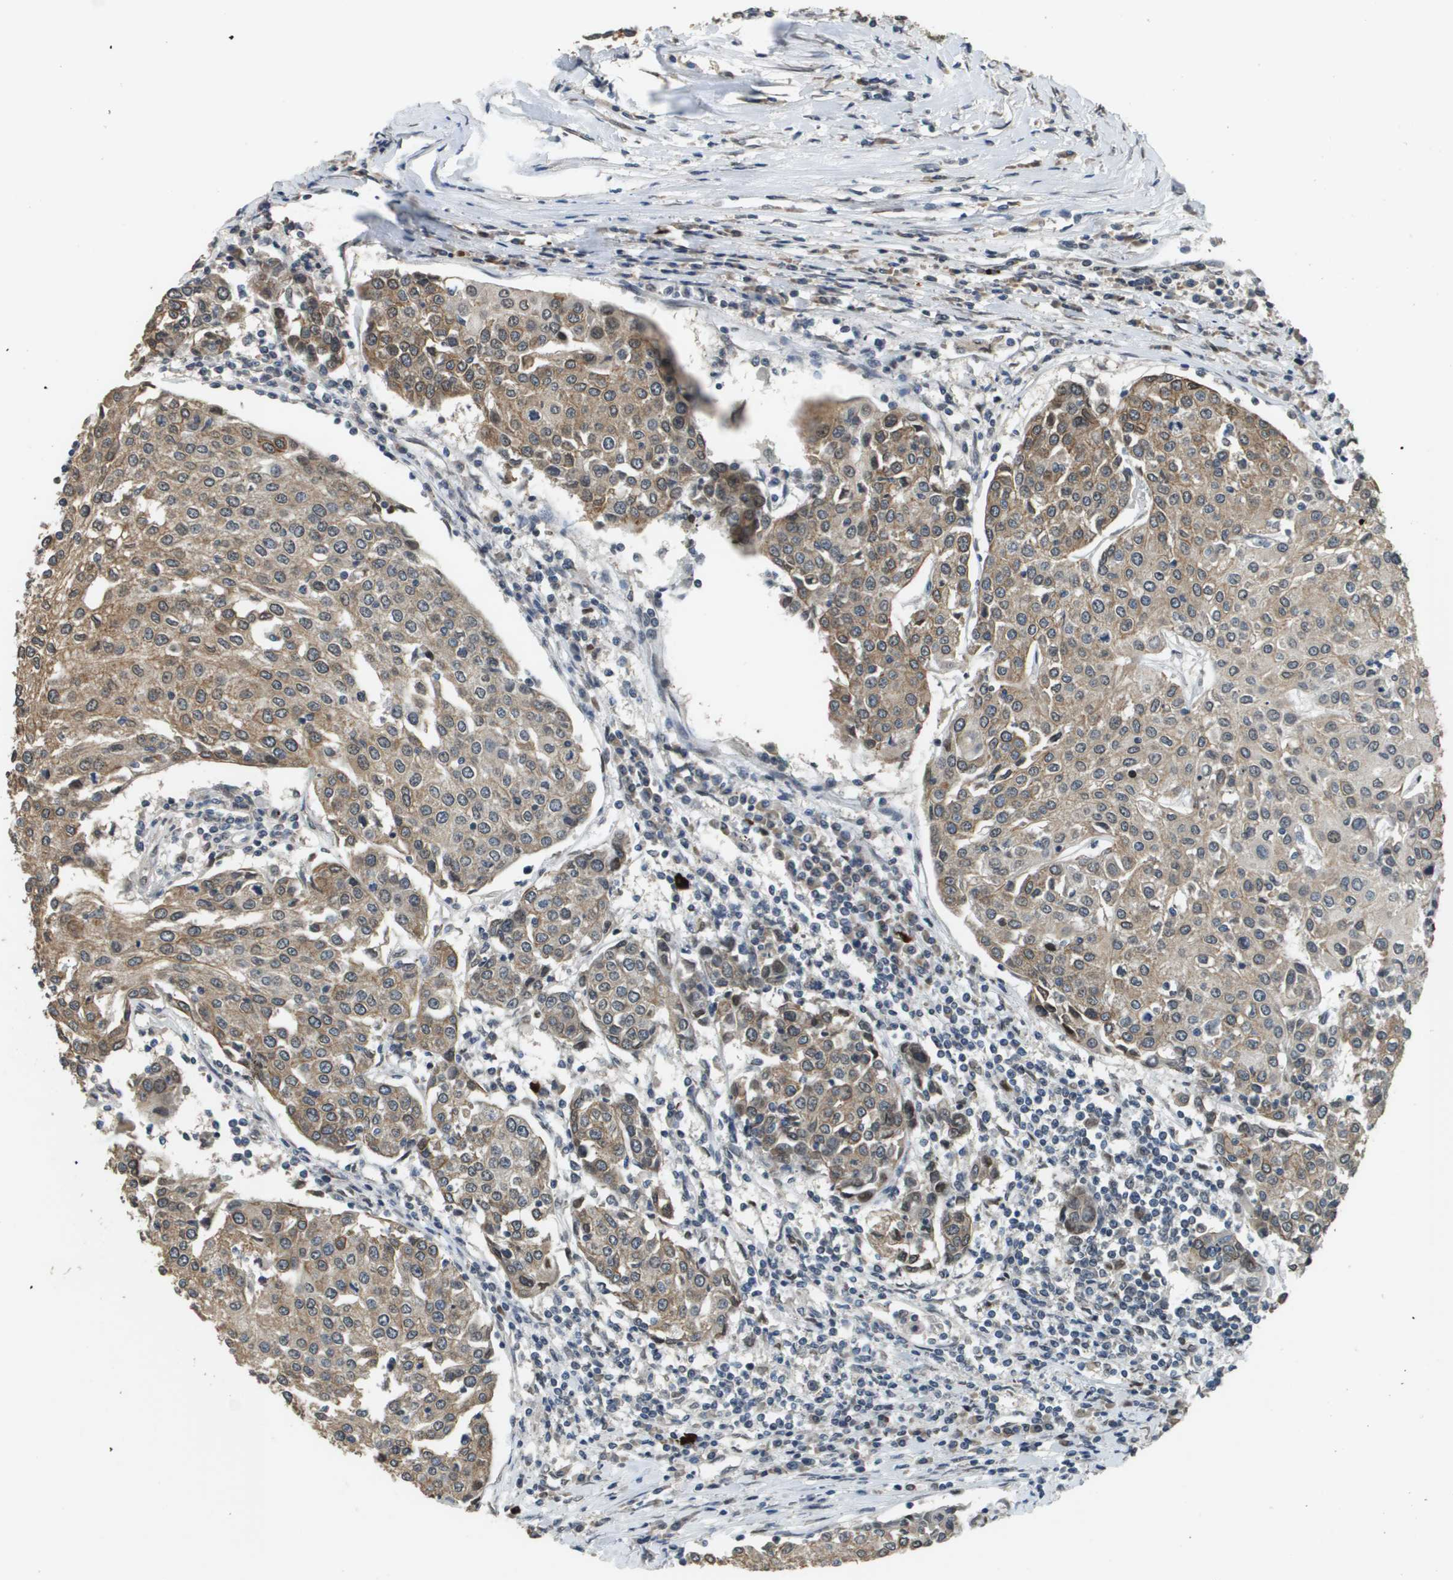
{"staining": {"intensity": "weak", "quantity": ">75%", "location": "cytoplasmic/membranous"}, "tissue": "urothelial cancer", "cell_type": "Tumor cells", "image_type": "cancer", "snomed": [{"axis": "morphology", "description": "Urothelial carcinoma, High grade"}, {"axis": "topography", "description": "Urinary bladder"}], "caption": "Urothelial cancer stained with a protein marker exhibits weak staining in tumor cells.", "gene": "FANCC", "patient": {"sex": "female", "age": 85}}